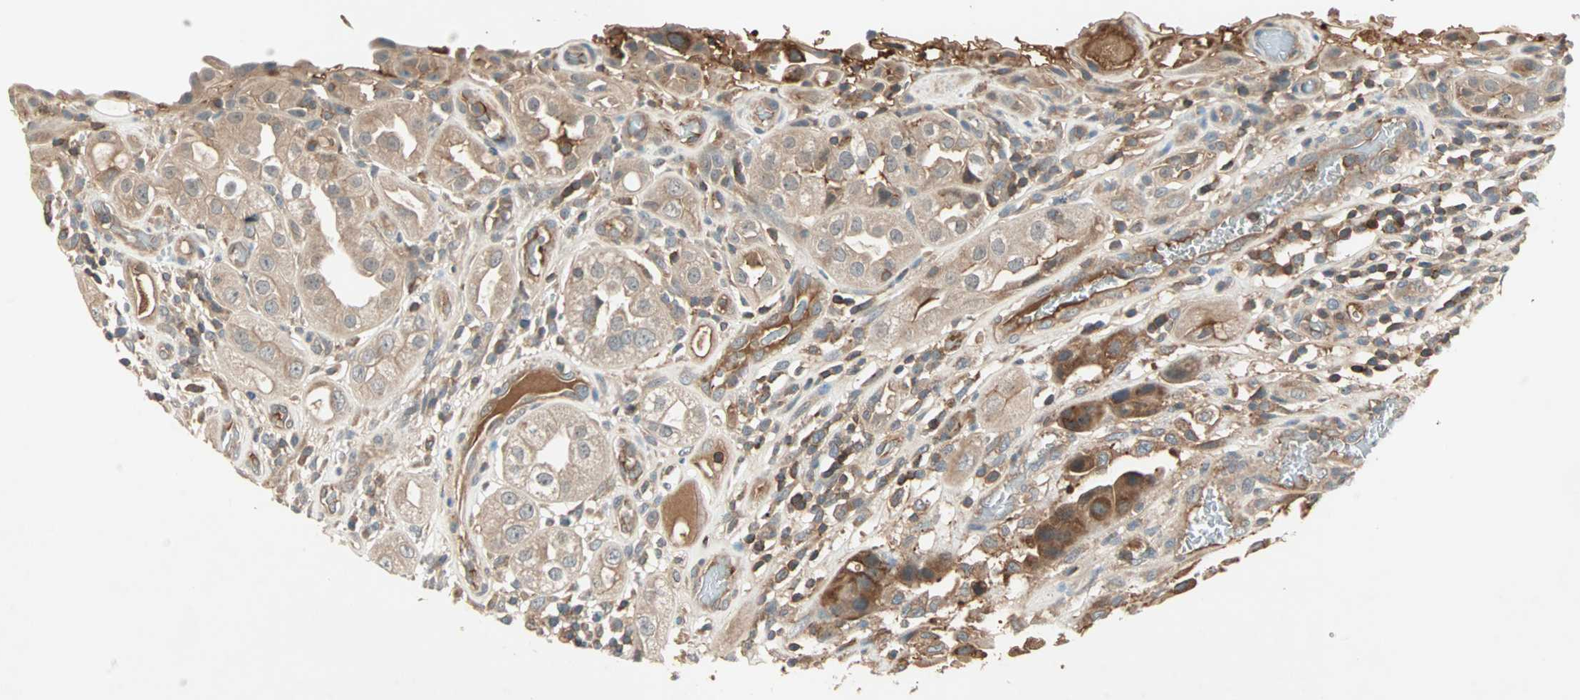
{"staining": {"intensity": "moderate", "quantity": ">75%", "location": "cytoplasmic/membranous"}, "tissue": "urothelial cancer", "cell_type": "Tumor cells", "image_type": "cancer", "snomed": [{"axis": "morphology", "description": "Urothelial carcinoma, High grade"}, {"axis": "topography", "description": "Urinary bladder"}], "caption": "High-grade urothelial carcinoma tissue displays moderate cytoplasmic/membranous expression in approximately >75% of tumor cells, visualized by immunohistochemistry.", "gene": "TEC", "patient": {"sex": "female", "age": 64}}